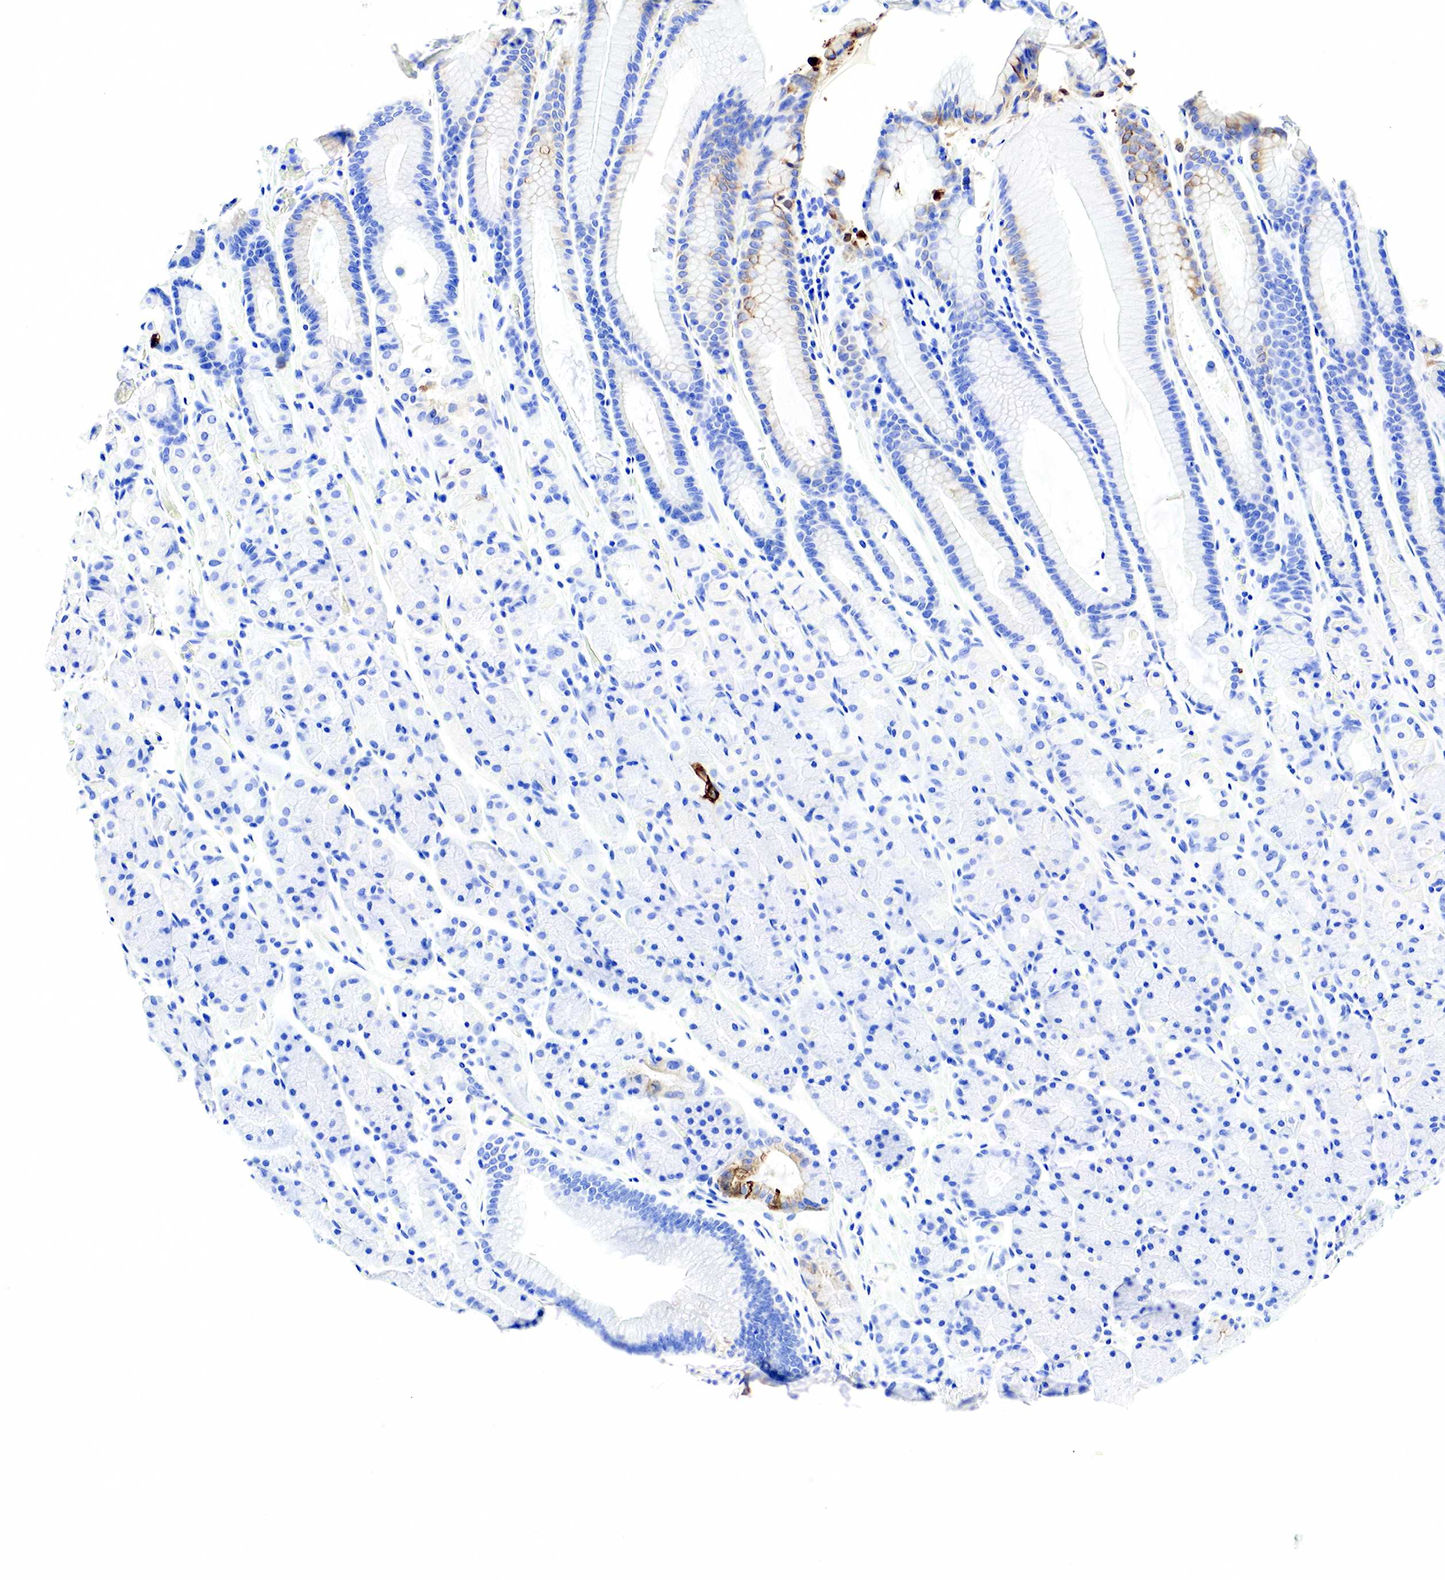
{"staining": {"intensity": "moderate", "quantity": "<25%", "location": "cytoplasmic/membranous"}, "tissue": "stomach", "cell_type": "Glandular cells", "image_type": "normal", "snomed": [{"axis": "morphology", "description": "Normal tissue, NOS"}, {"axis": "topography", "description": "Stomach, upper"}], "caption": "Immunohistochemistry histopathology image of unremarkable stomach: stomach stained using immunohistochemistry shows low levels of moderate protein expression localized specifically in the cytoplasmic/membranous of glandular cells, appearing as a cytoplasmic/membranous brown color.", "gene": "KRT7", "patient": {"sex": "male", "age": 72}}